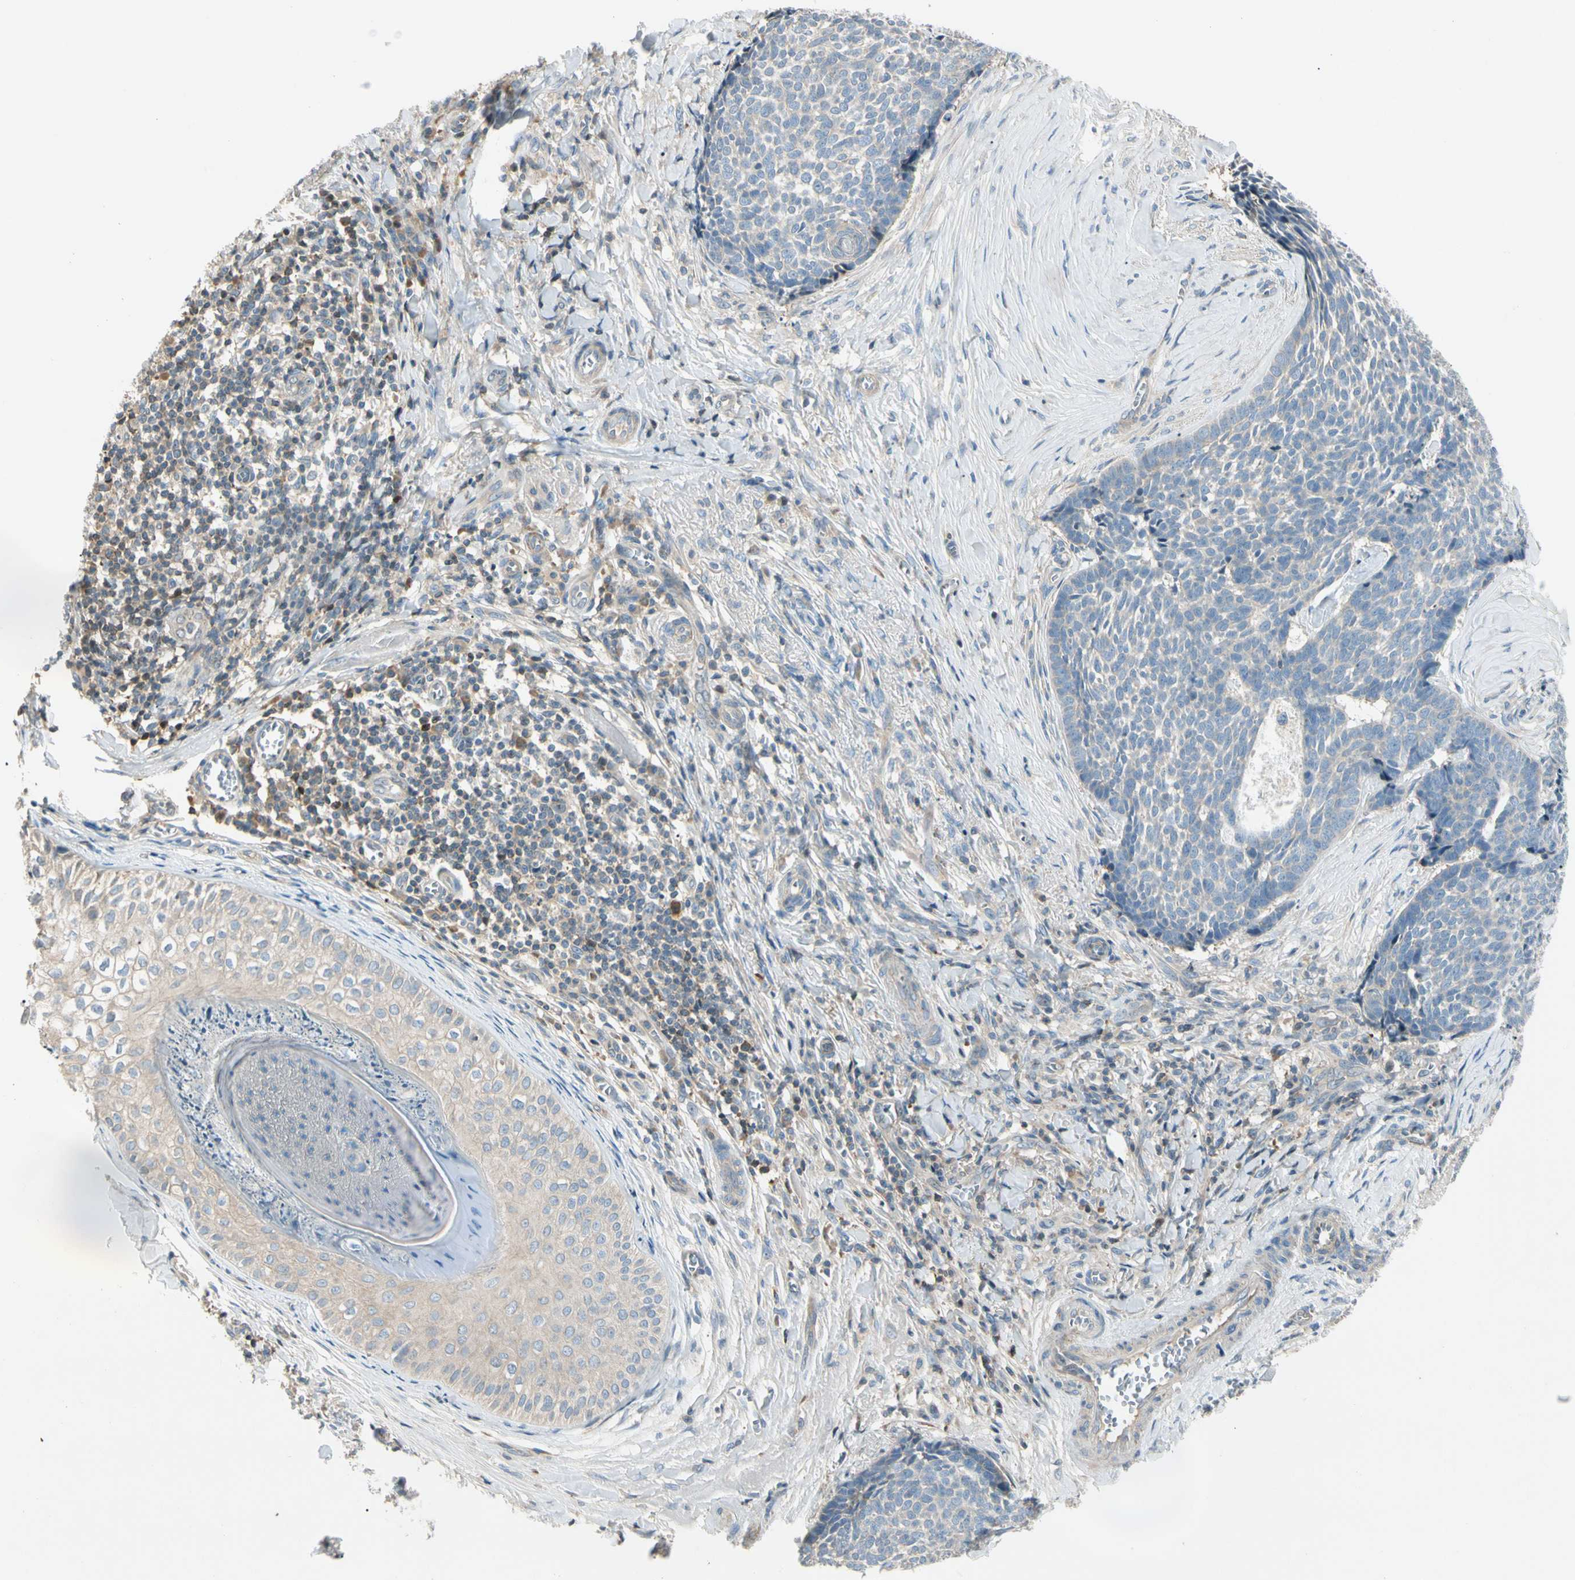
{"staining": {"intensity": "negative", "quantity": "none", "location": "none"}, "tissue": "skin cancer", "cell_type": "Tumor cells", "image_type": "cancer", "snomed": [{"axis": "morphology", "description": "Basal cell carcinoma"}, {"axis": "topography", "description": "Skin"}], "caption": "Image shows no protein positivity in tumor cells of basal cell carcinoma (skin) tissue.", "gene": "CDH6", "patient": {"sex": "male", "age": 84}}